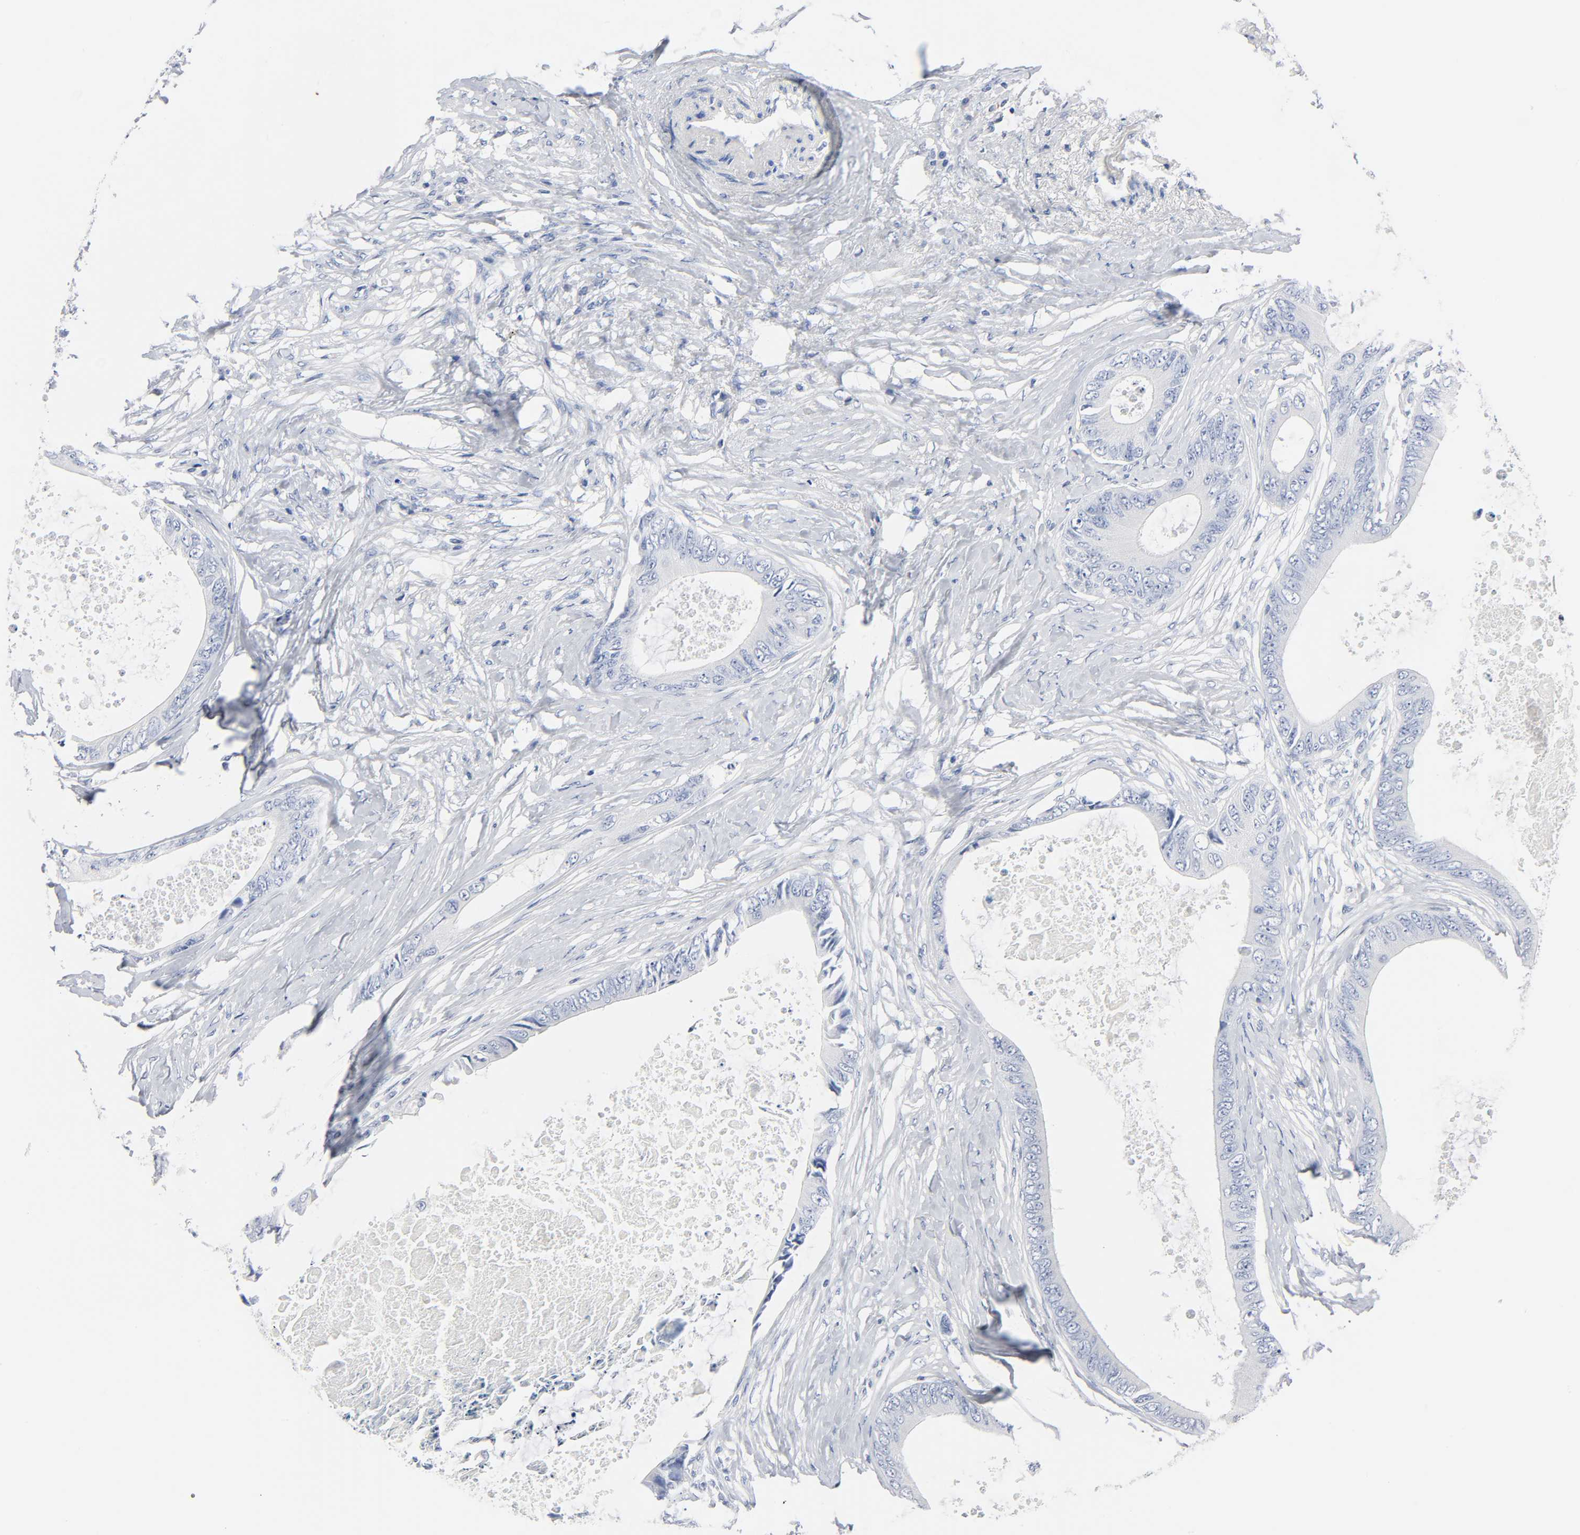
{"staining": {"intensity": "negative", "quantity": "none", "location": "none"}, "tissue": "colorectal cancer", "cell_type": "Tumor cells", "image_type": "cancer", "snomed": [{"axis": "morphology", "description": "Normal tissue, NOS"}, {"axis": "morphology", "description": "Adenocarcinoma, NOS"}, {"axis": "topography", "description": "Rectum"}, {"axis": "topography", "description": "Peripheral nerve tissue"}], "caption": "This is an IHC micrograph of adenocarcinoma (colorectal). There is no staining in tumor cells.", "gene": "ACP3", "patient": {"sex": "female", "age": 77}}